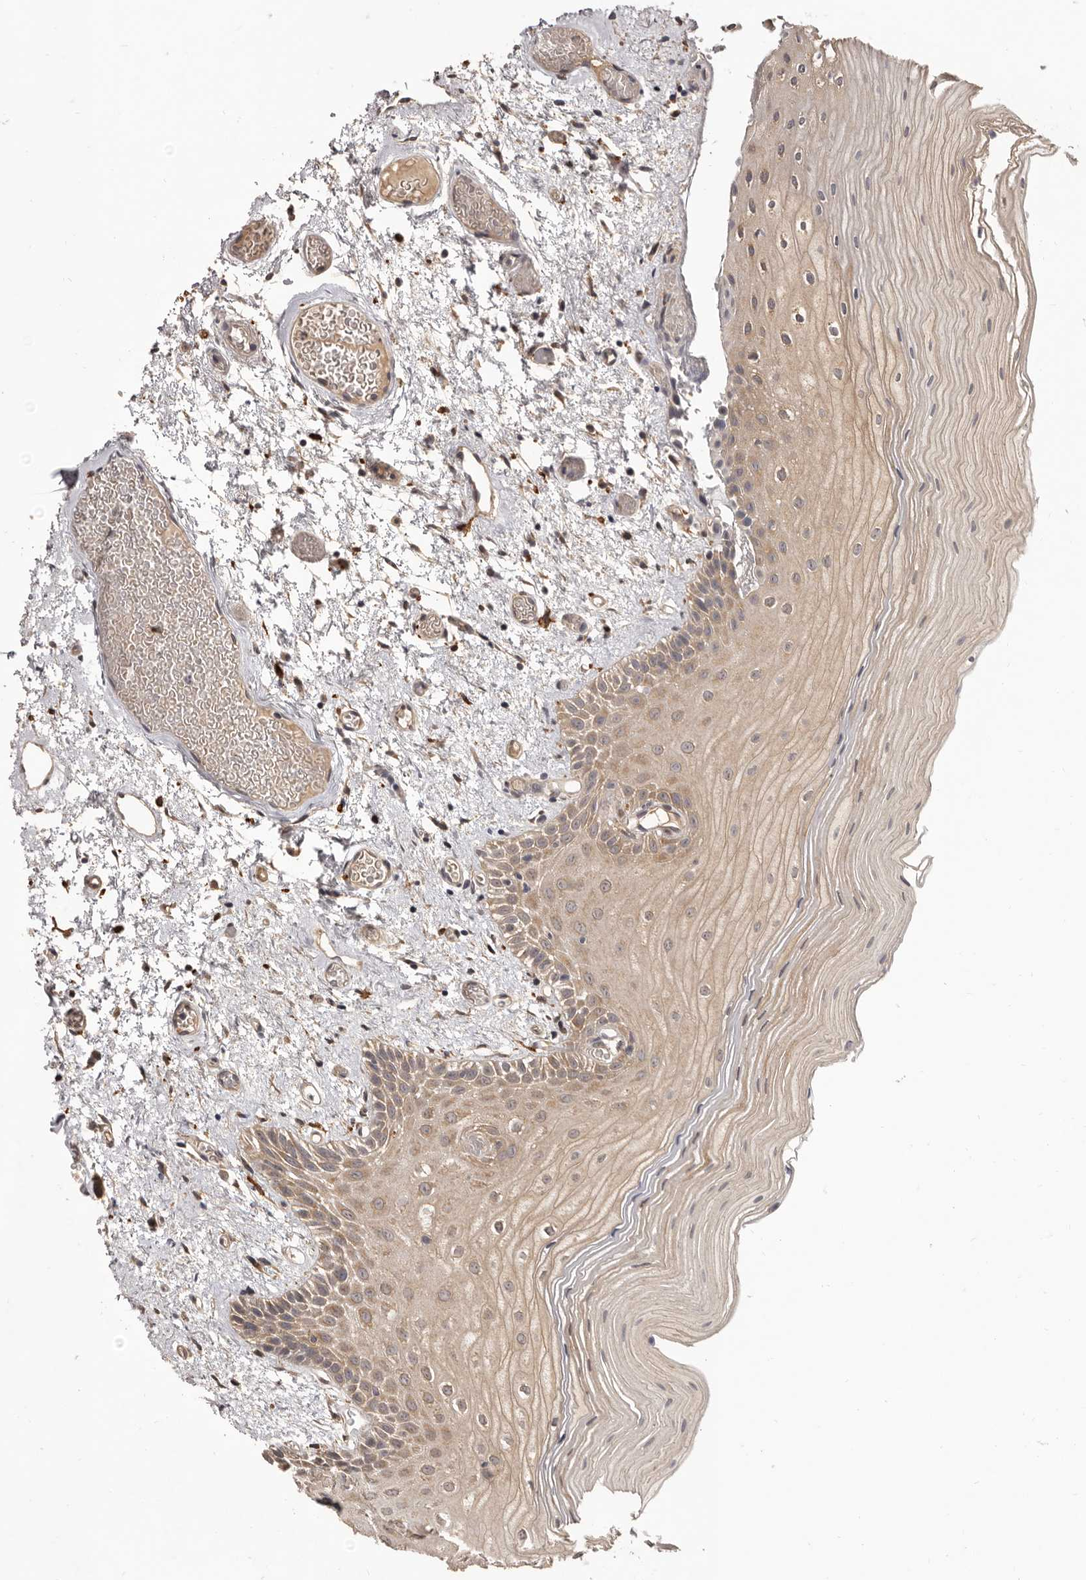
{"staining": {"intensity": "moderate", "quantity": ">75%", "location": "cytoplasmic/membranous"}, "tissue": "oral mucosa", "cell_type": "Squamous epithelial cells", "image_type": "normal", "snomed": [{"axis": "morphology", "description": "Normal tissue, NOS"}, {"axis": "topography", "description": "Oral tissue"}], "caption": "This micrograph reveals unremarkable oral mucosa stained with IHC to label a protein in brown. The cytoplasmic/membranous of squamous epithelial cells show moderate positivity for the protein. Nuclei are counter-stained blue.", "gene": "INAVA", "patient": {"sex": "male", "age": 52}}